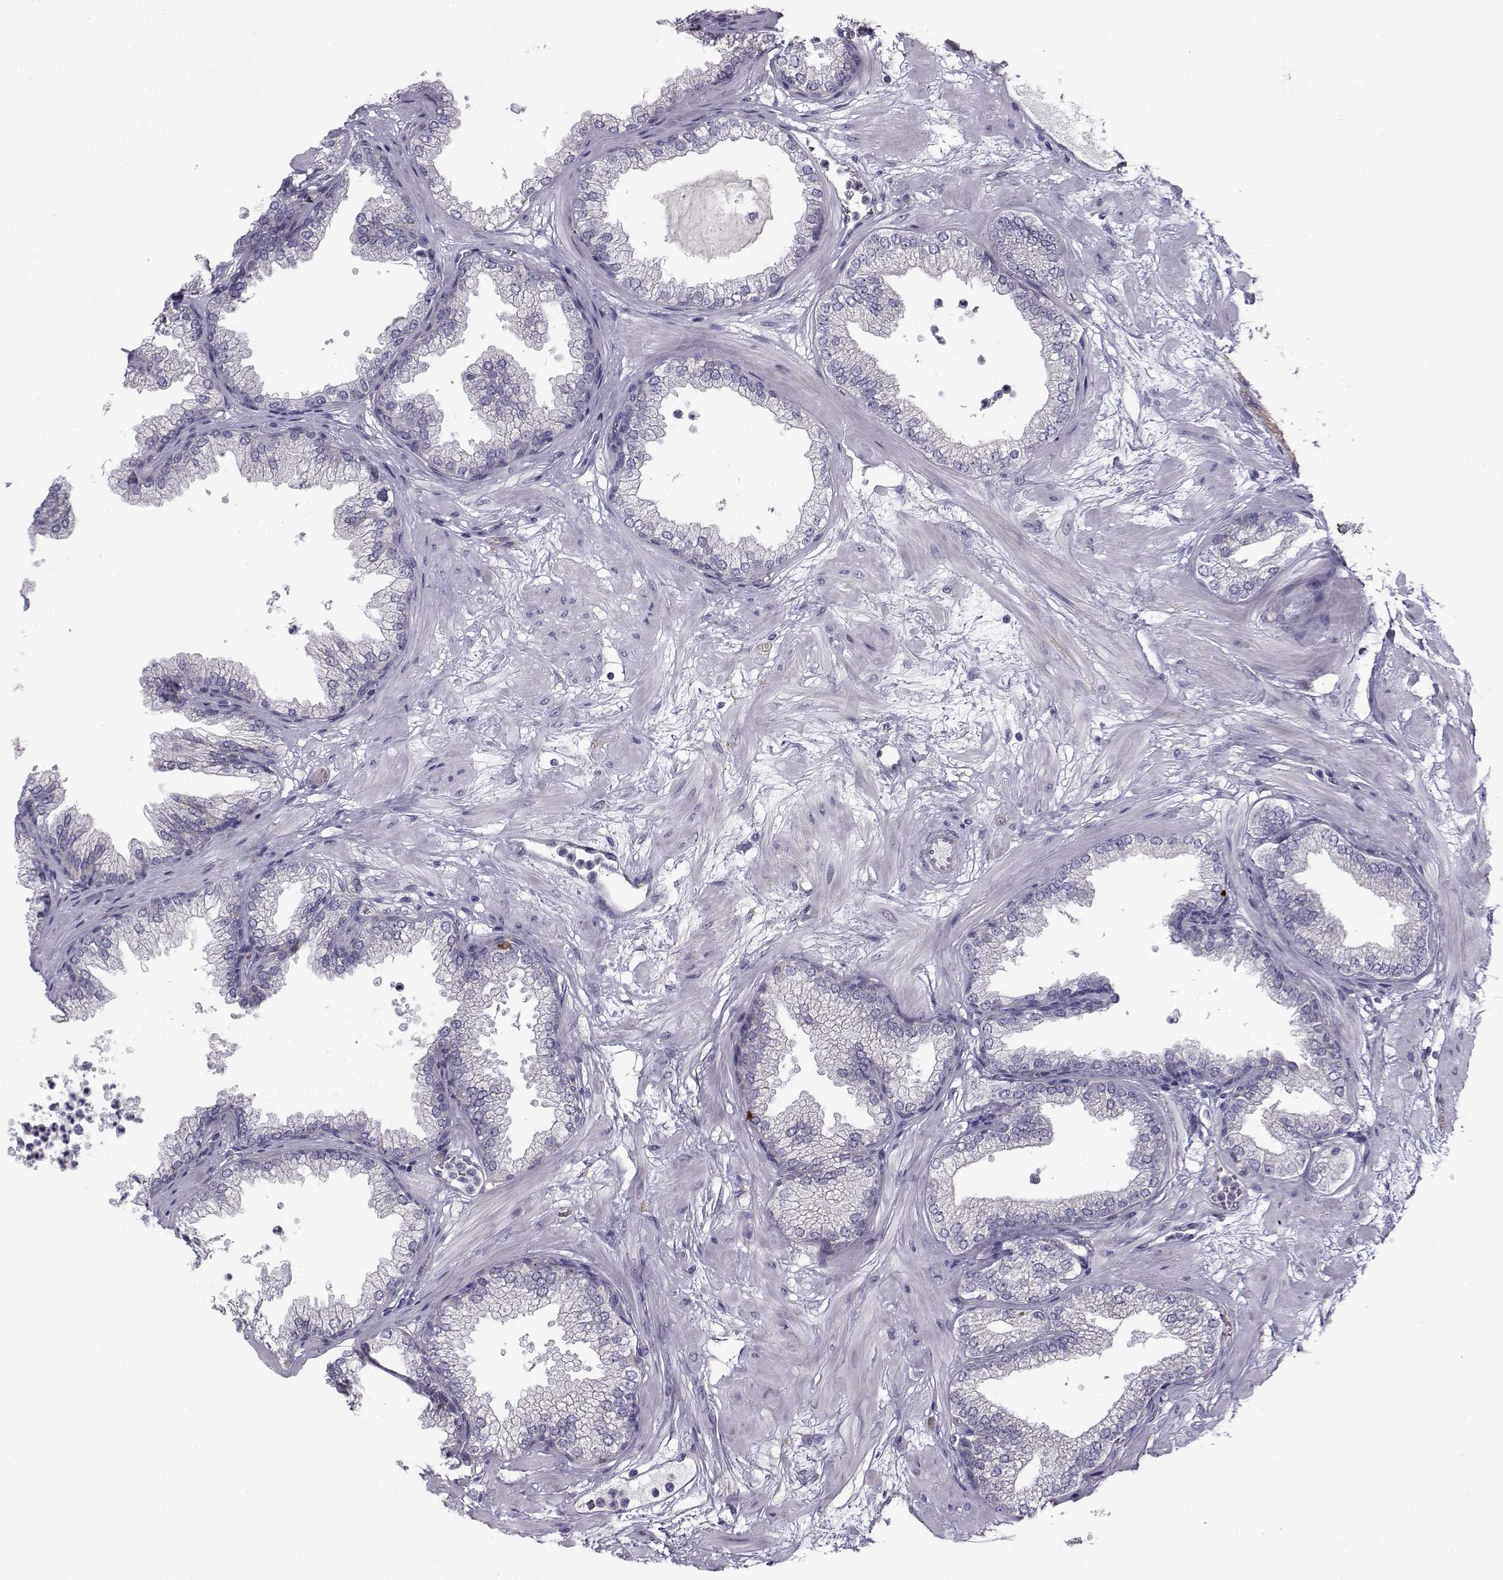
{"staining": {"intensity": "negative", "quantity": "none", "location": "none"}, "tissue": "prostate", "cell_type": "Glandular cells", "image_type": "normal", "snomed": [{"axis": "morphology", "description": "Normal tissue, NOS"}, {"axis": "topography", "description": "Prostate"}], "caption": "Immunohistochemistry (IHC) of unremarkable human prostate displays no expression in glandular cells.", "gene": "QPCT", "patient": {"sex": "male", "age": 37}}